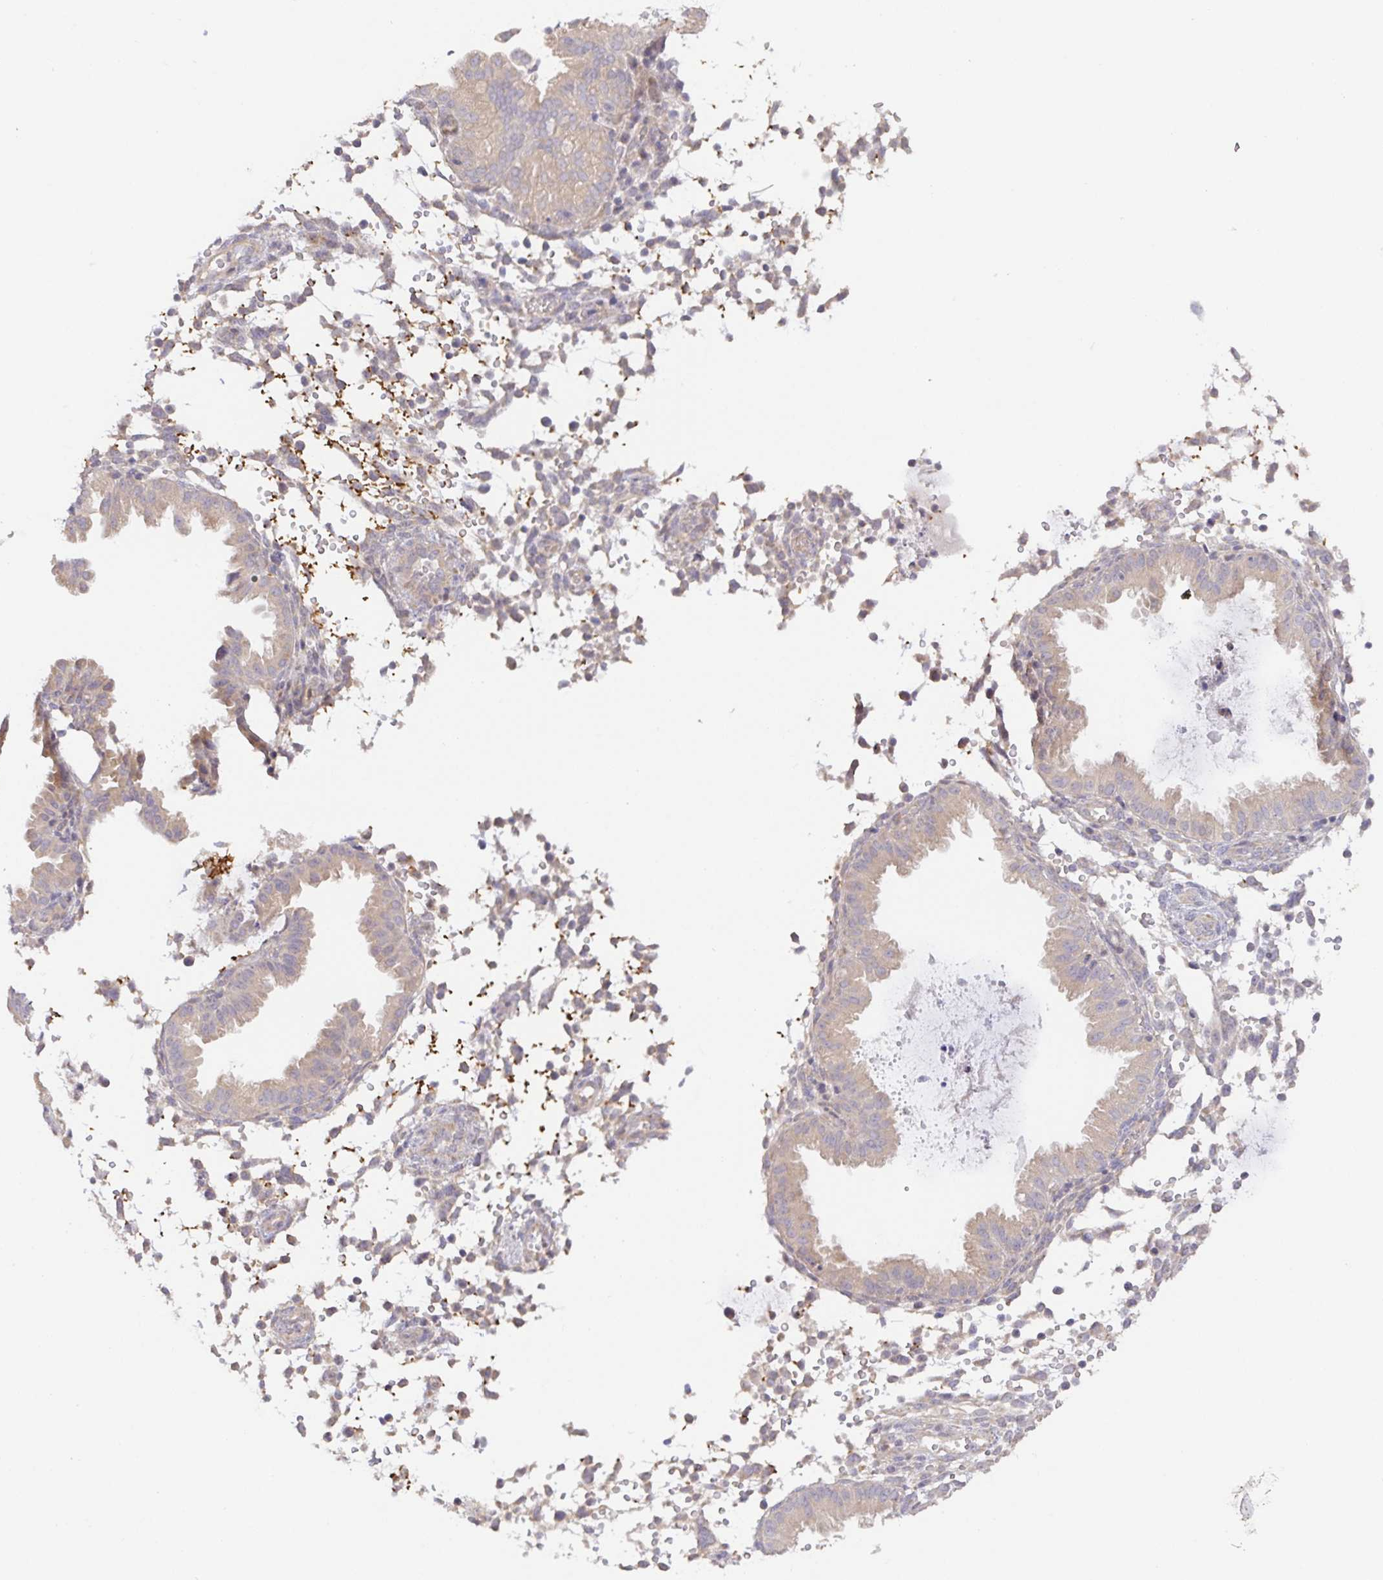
{"staining": {"intensity": "negative", "quantity": "none", "location": "none"}, "tissue": "endometrium", "cell_type": "Cells in endometrial stroma", "image_type": "normal", "snomed": [{"axis": "morphology", "description": "Normal tissue, NOS"}, {"axis": "topography", "description": "Endometrium"}], "caption": "Photomicrograph shows no protein expression in cells in endometrial stroma of unremarkable endometrium. (Stains: DAB immunohistochemistry (IHC) with hematoxylin counter stain, Microscopy: brightfield microscopy at high magnification).", "gene": "ZDHHC11B", "patient": {"sex": "female", "age": 33}}